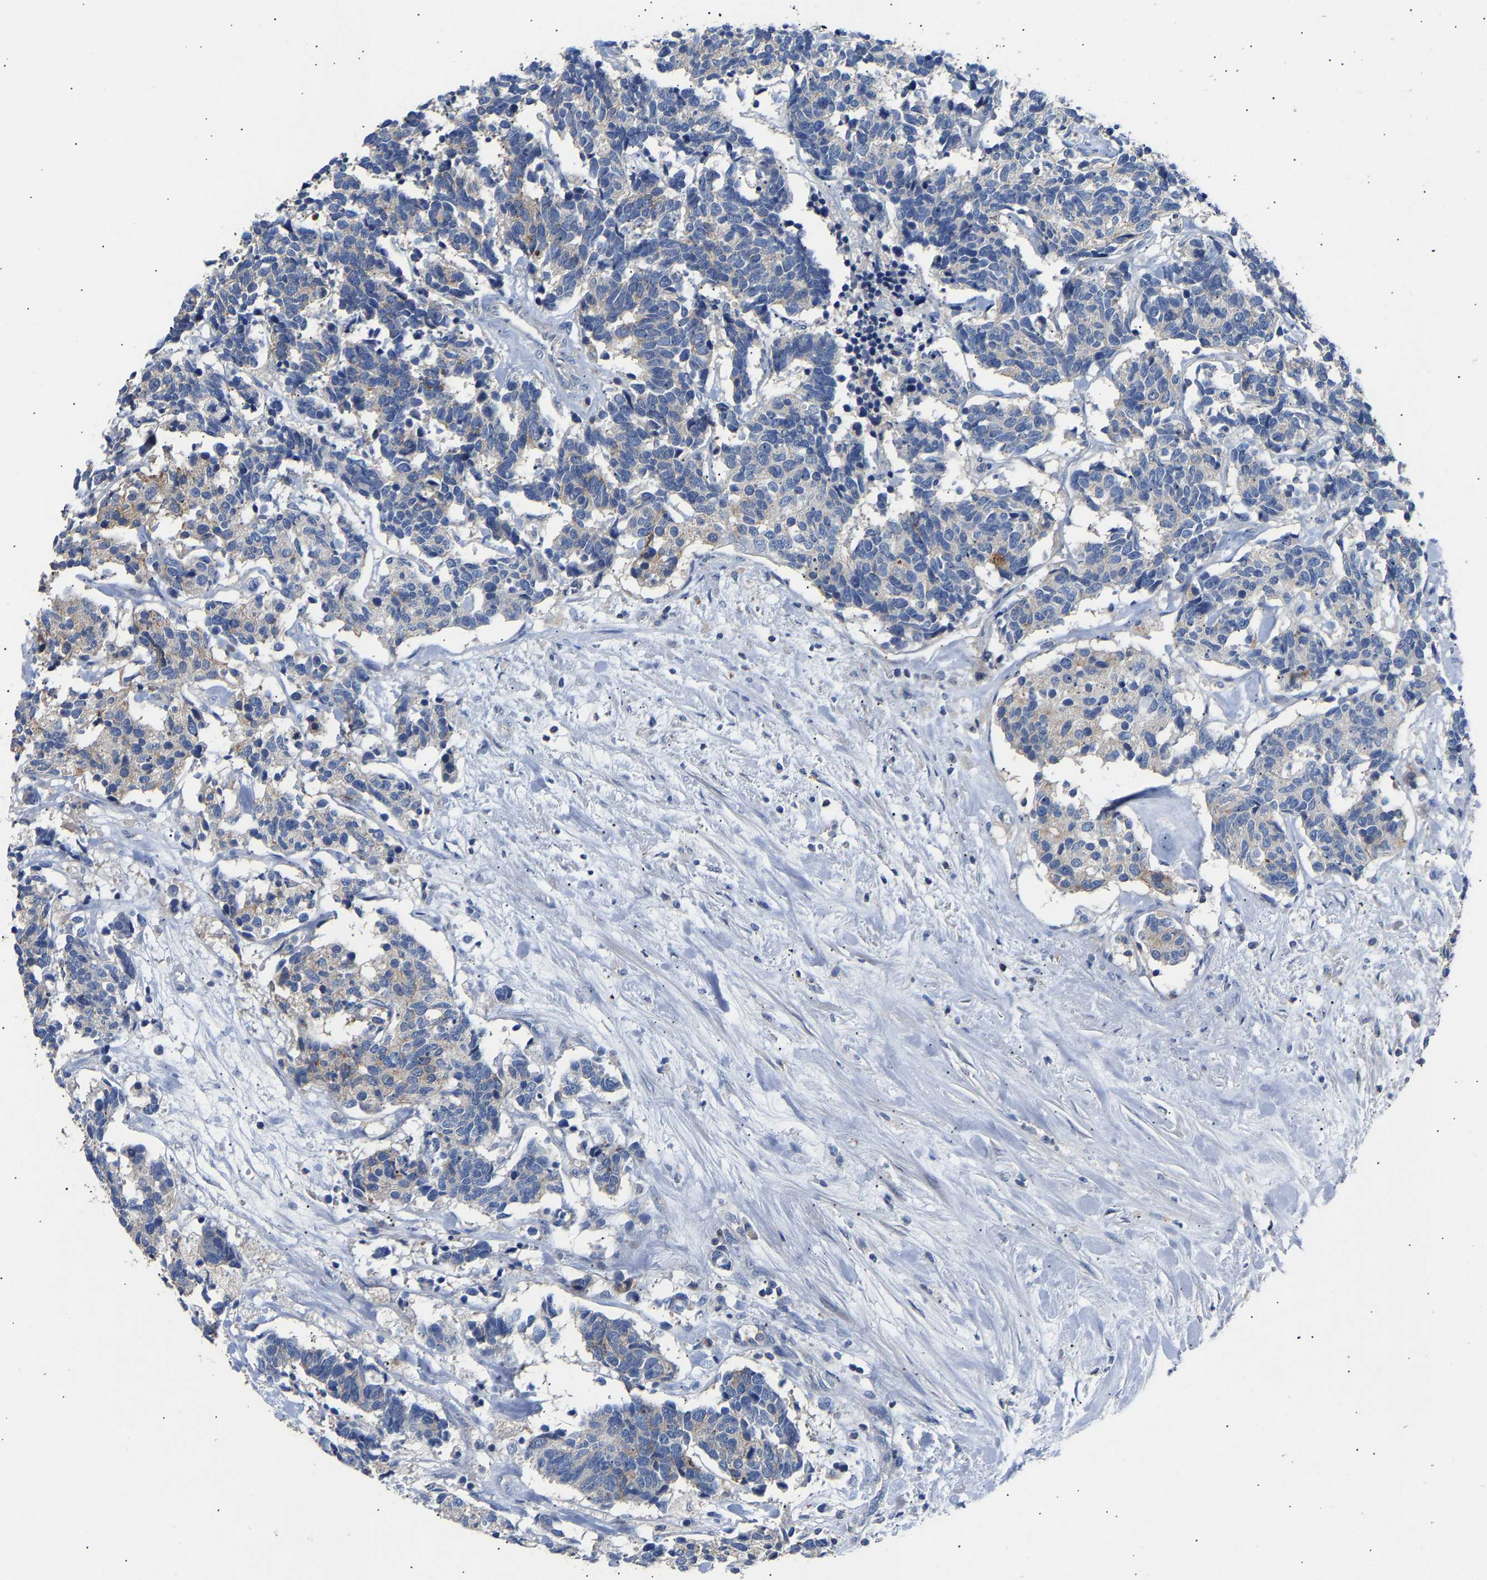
{"staining": {"intensity": "negative", "quantity": "none", "location": "none"}, "tissue": "carcinoid", "cell_type": "Tumor cells", "image_type": "cancer", "snomed": [{"axis": "morphology", "description": "Carcinoma, NOS"}, {"axis": "morphology", "description": "Carcinoid, malignant, NOS"}, {"axis": "topography", "description": "Urinary bladder"}], "caption": "Carcinoid stained for a protein using immunohistochemistry (IHC) shows no expression tumor cells.", "gene": "CCDC171", "patient": {"sex": "male", "age": 57}}